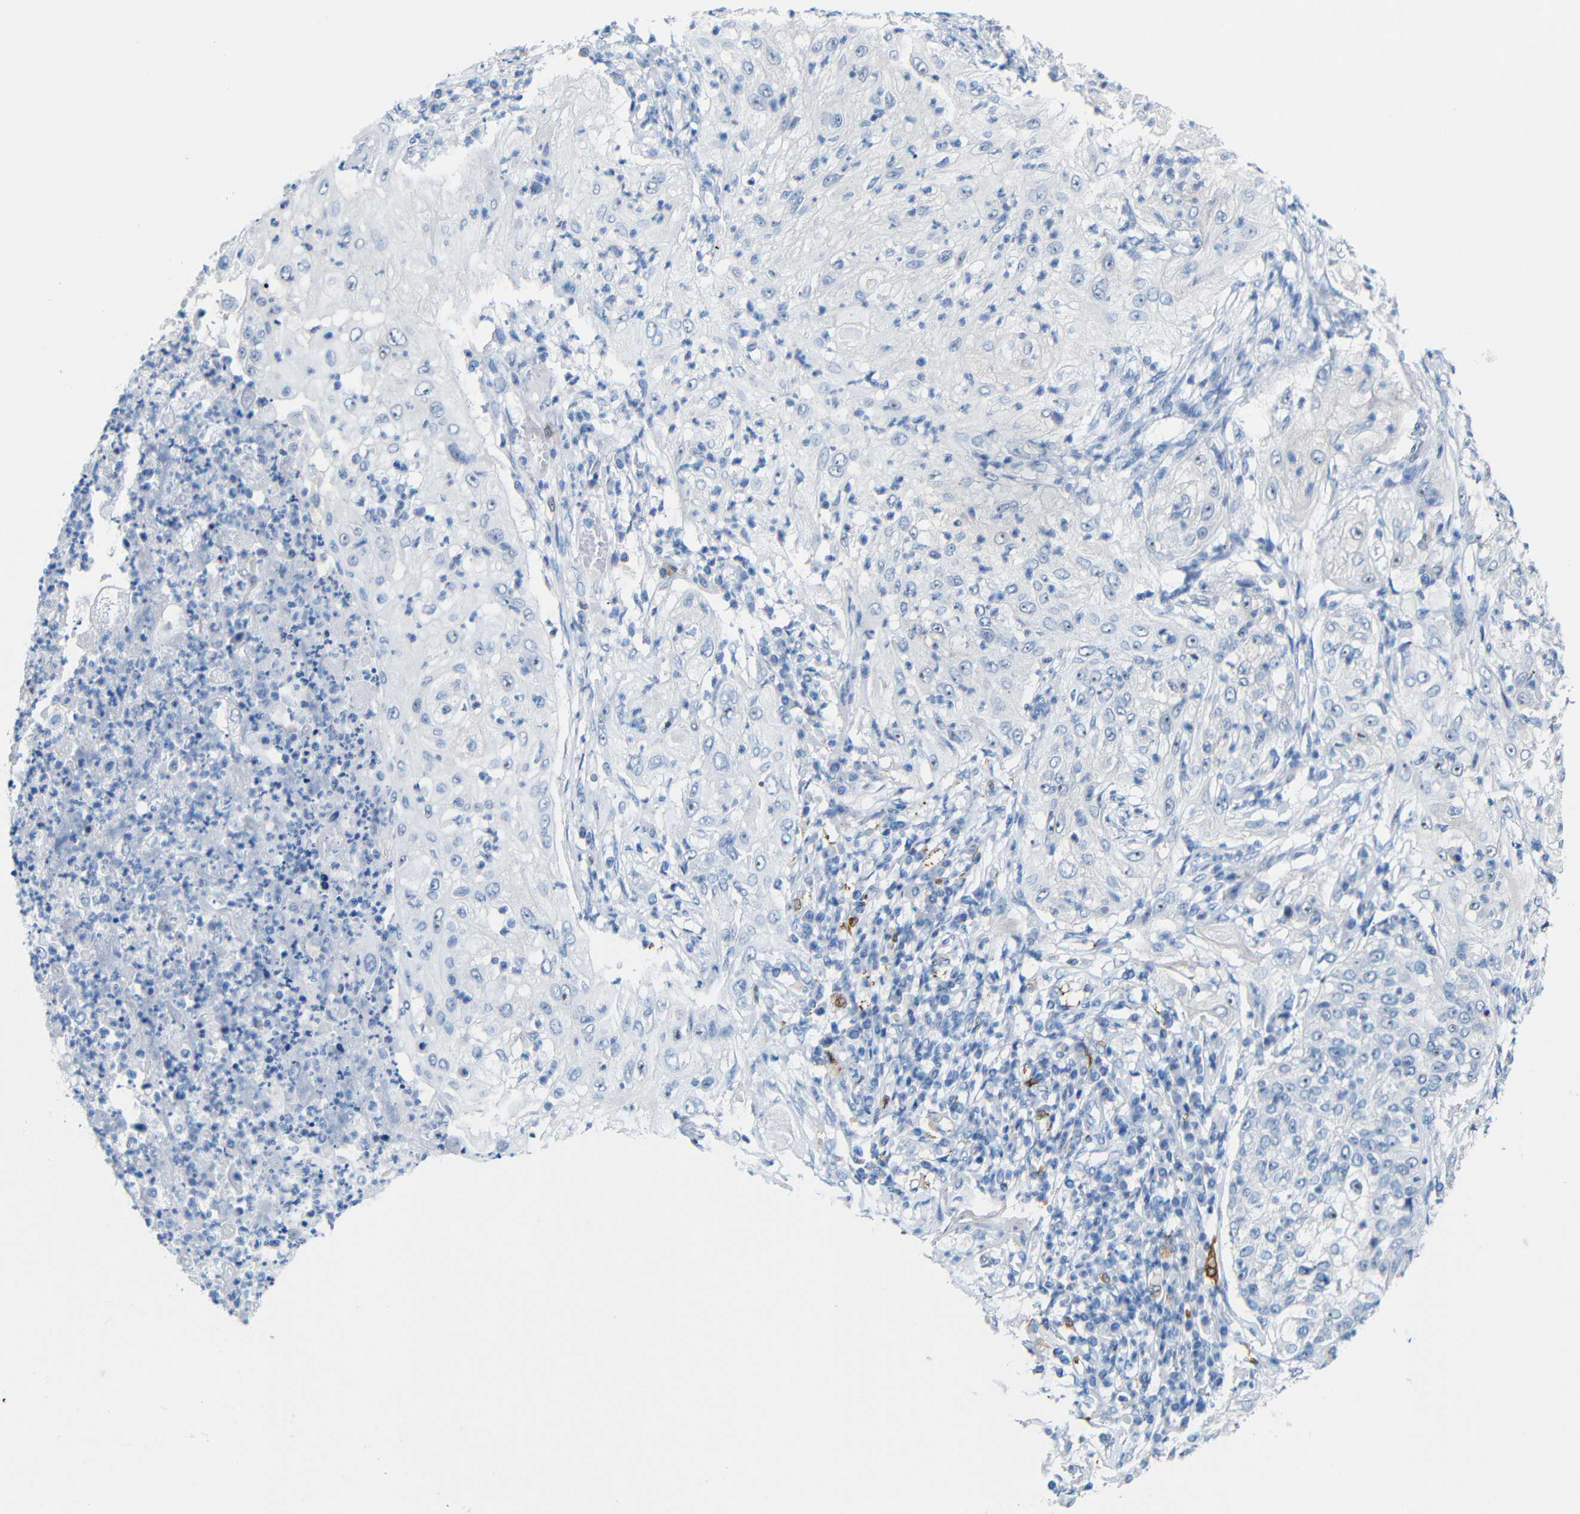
{"staining": {"intensity": "negative", "quantity": "none", "location": "none"}, "tissue": "lung cancer", "cell_type": "Tumor cells", "image_type": "cancer", "snomed": [{"axis": "morphology", "description": "Inflammation, NOS"}, {"axis": "morphology", "description": "Squamous cell carcinoma, NOS"}, {"axis": "topography", "description": "Lymph node"}, {"axis": "topography", "description": "Soft tissue"}, {"axis": "topography", "description": "Lung"}], "caption": "Immunohistochemical staining of lung cancer demonstrates no significant expression in tumor cells.", "gene": "C1orf210", "patient": {"sex": "male", "age": 66}}